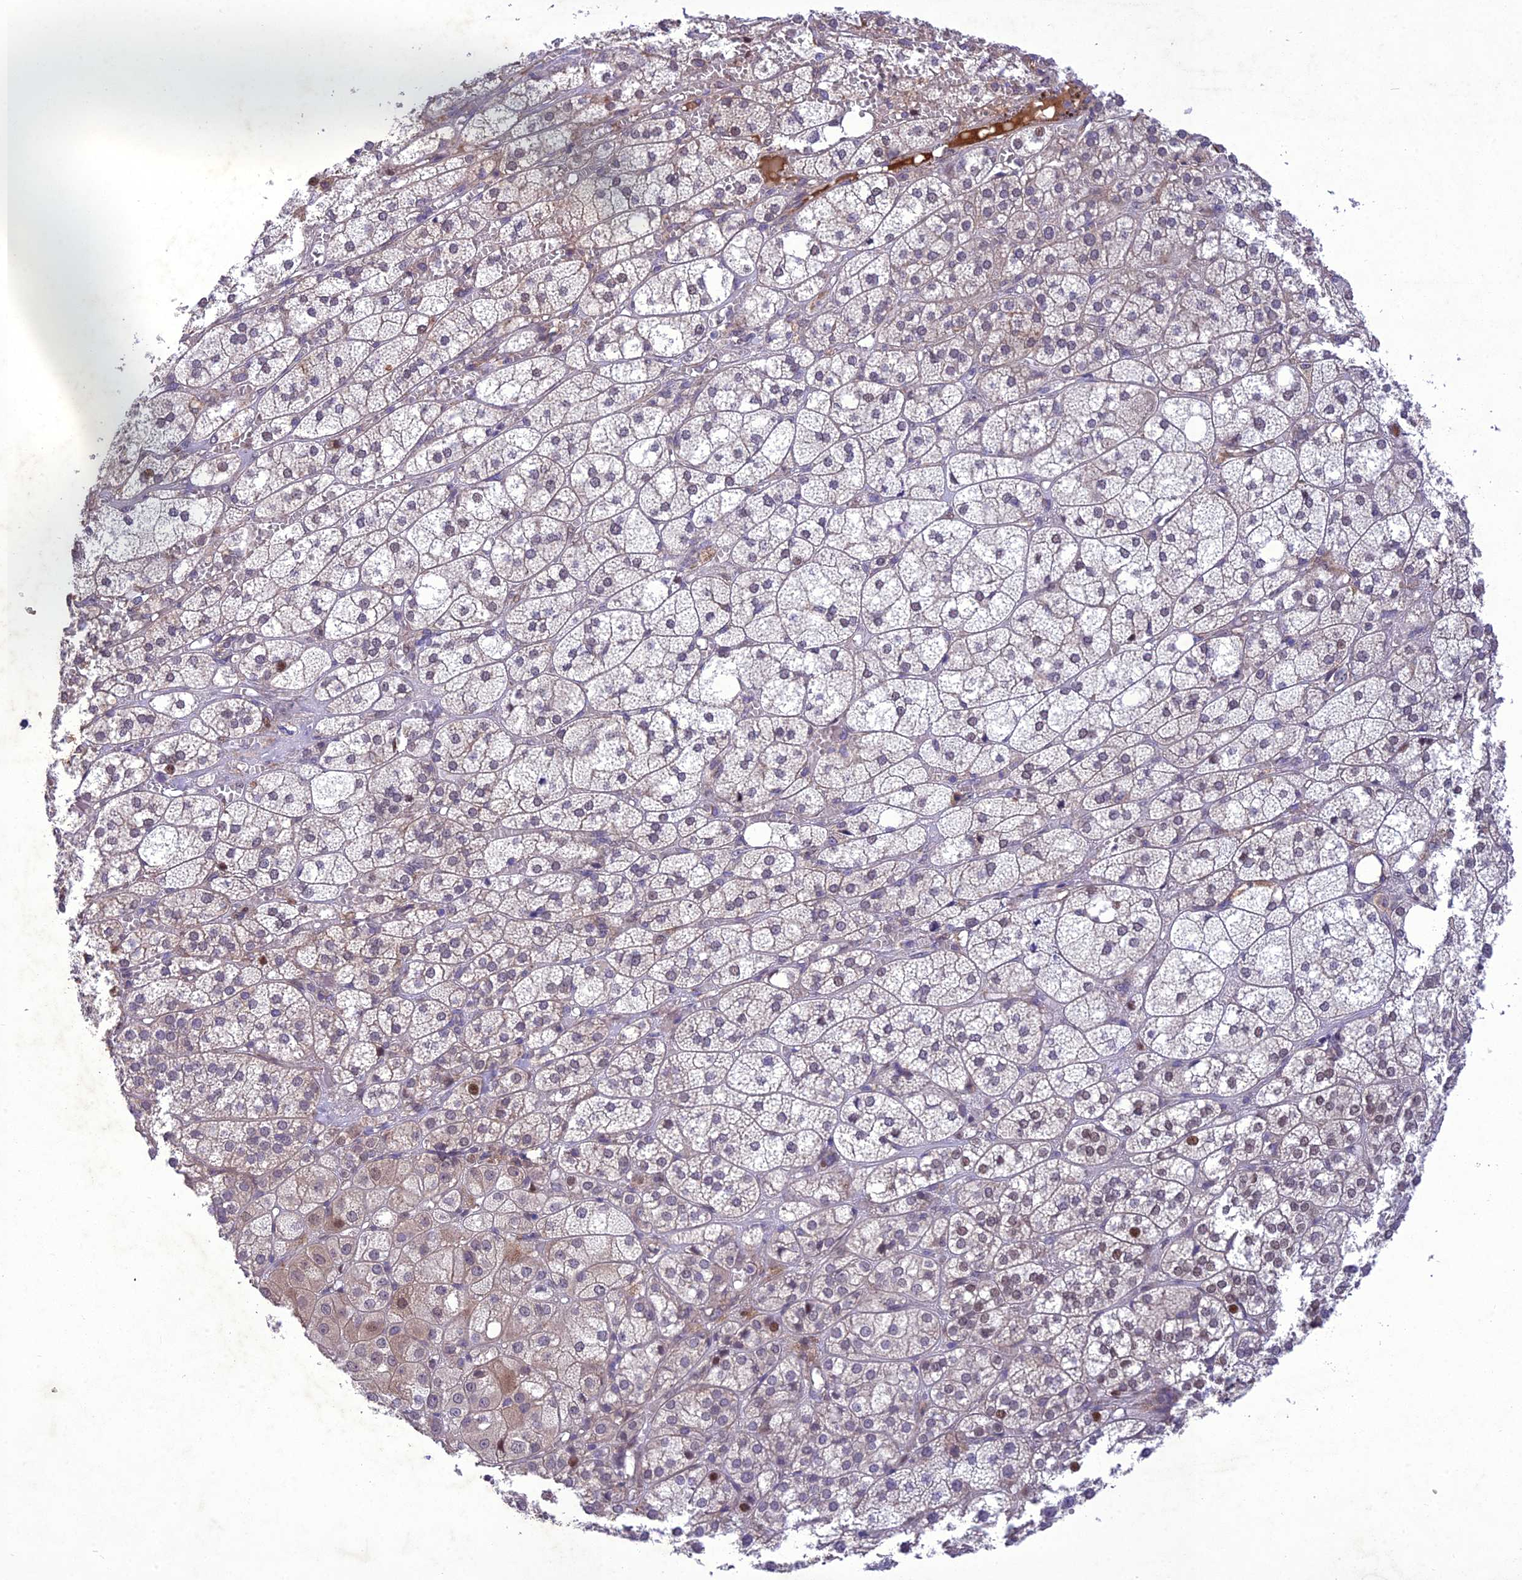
{"staining": {"intensity": "moderate", "quantity": "<25%", "location": "nuclear"}, "tissue": "adrenal gland", "cell_type": "Glandular cells", "image_type": "normal", "snomed": [{"axis": "morphology", "description": "Normal tissue, NOS"}, {"axis": "topography", "description": "Adrenal gland"}], "caption": "This photomicrograph reveals unremarkable adrenal gland stained with immunohistochemistry (IHC) to label a protein in brown. The nuclear of glandular cells show moderate positivity for the protein. Nuclei are counter-stained blue.", "gene": "ANKRD52", "patient": {"sex": "female", "age": 61}}